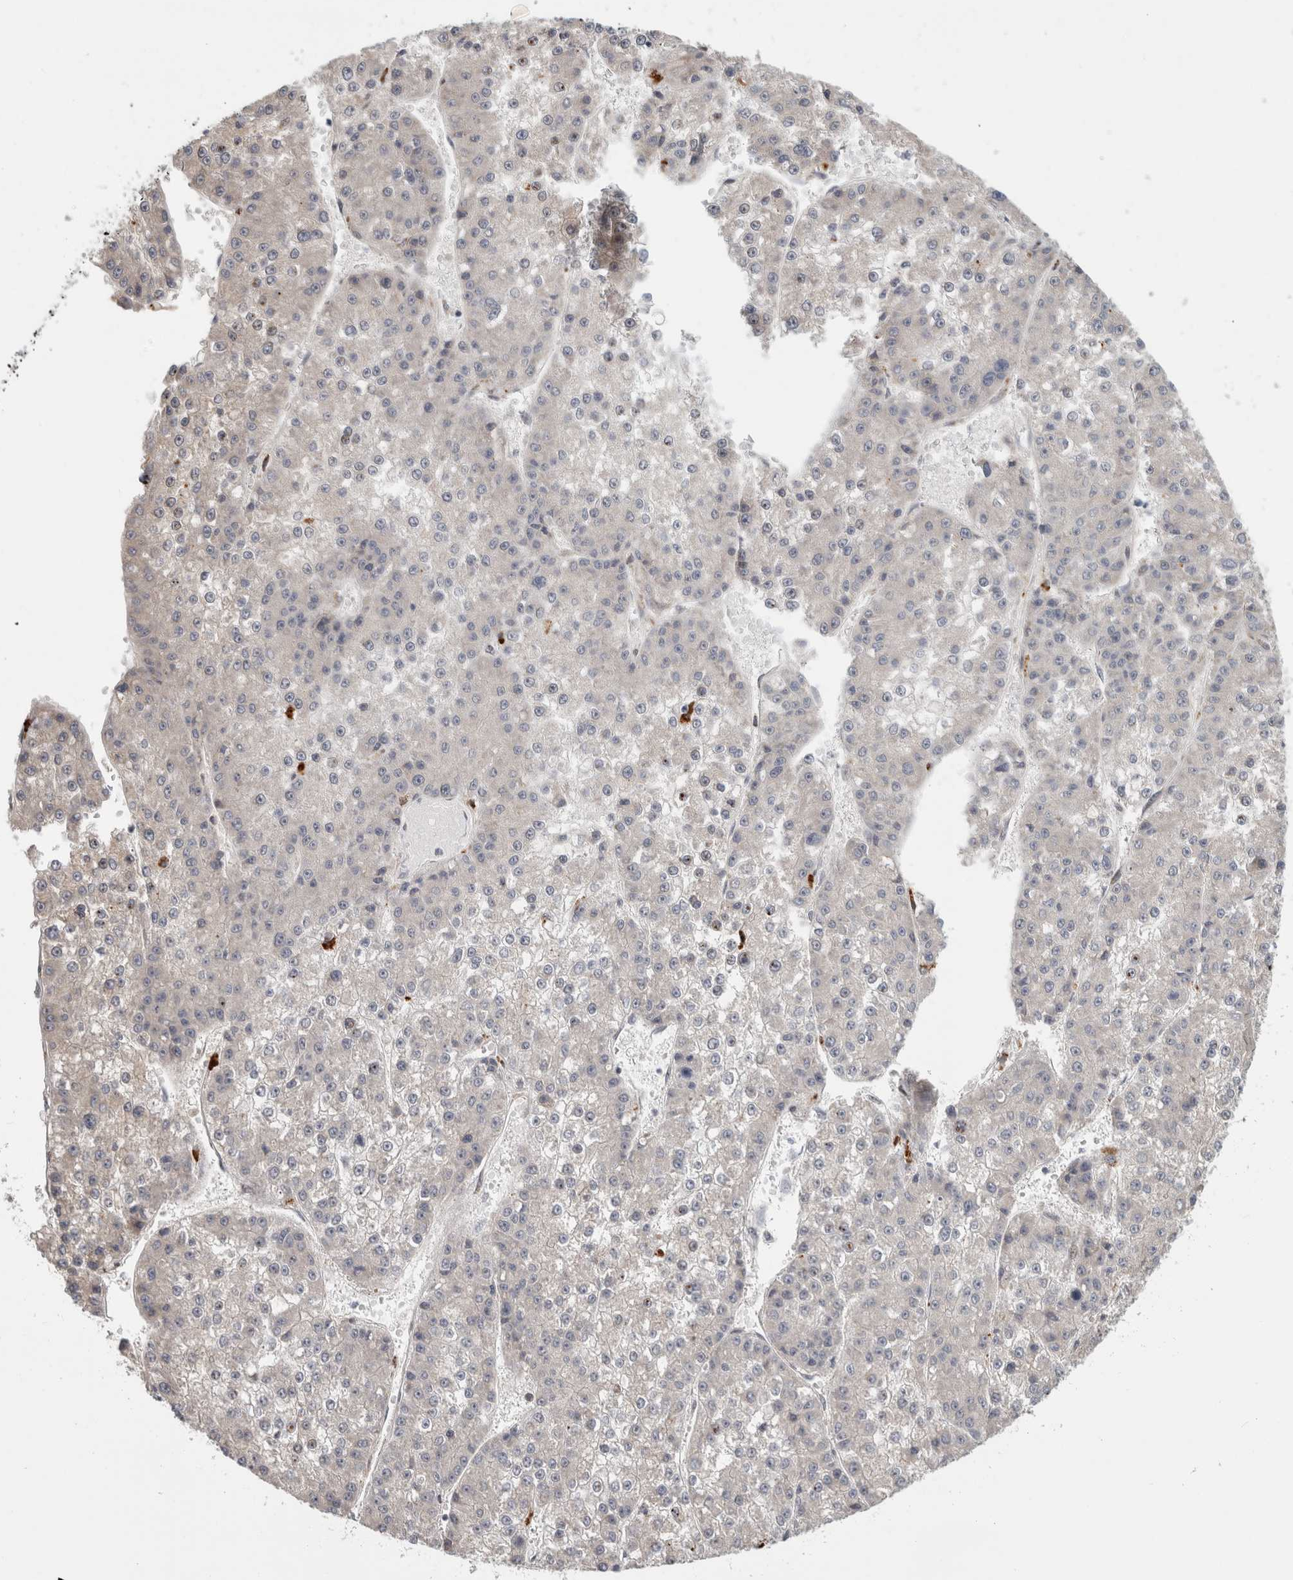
{"staining": {"intensity": "negative", "quantity": "none", "location": "none"}, "tissue": "liver cancer", "cell_type": "Tumor cells", "image_type": "cancer", "snomed": [{"axis": "morphology", "description": "Carcinoma, Hepatocellular, NOS"}, {"axis": "topography", "description": "Liver"}], "caption": "High power microscopy photomicrograph of an immunohistochemistry photomicrograph of liver cancer (hepatocellular carcinoma), revealing no significant expression in tumor cells. (Brightfield microscopy of DAB IHC at high magnification).", "gene": "NAB2", "patient": {"sex": "female", "age": 73}}